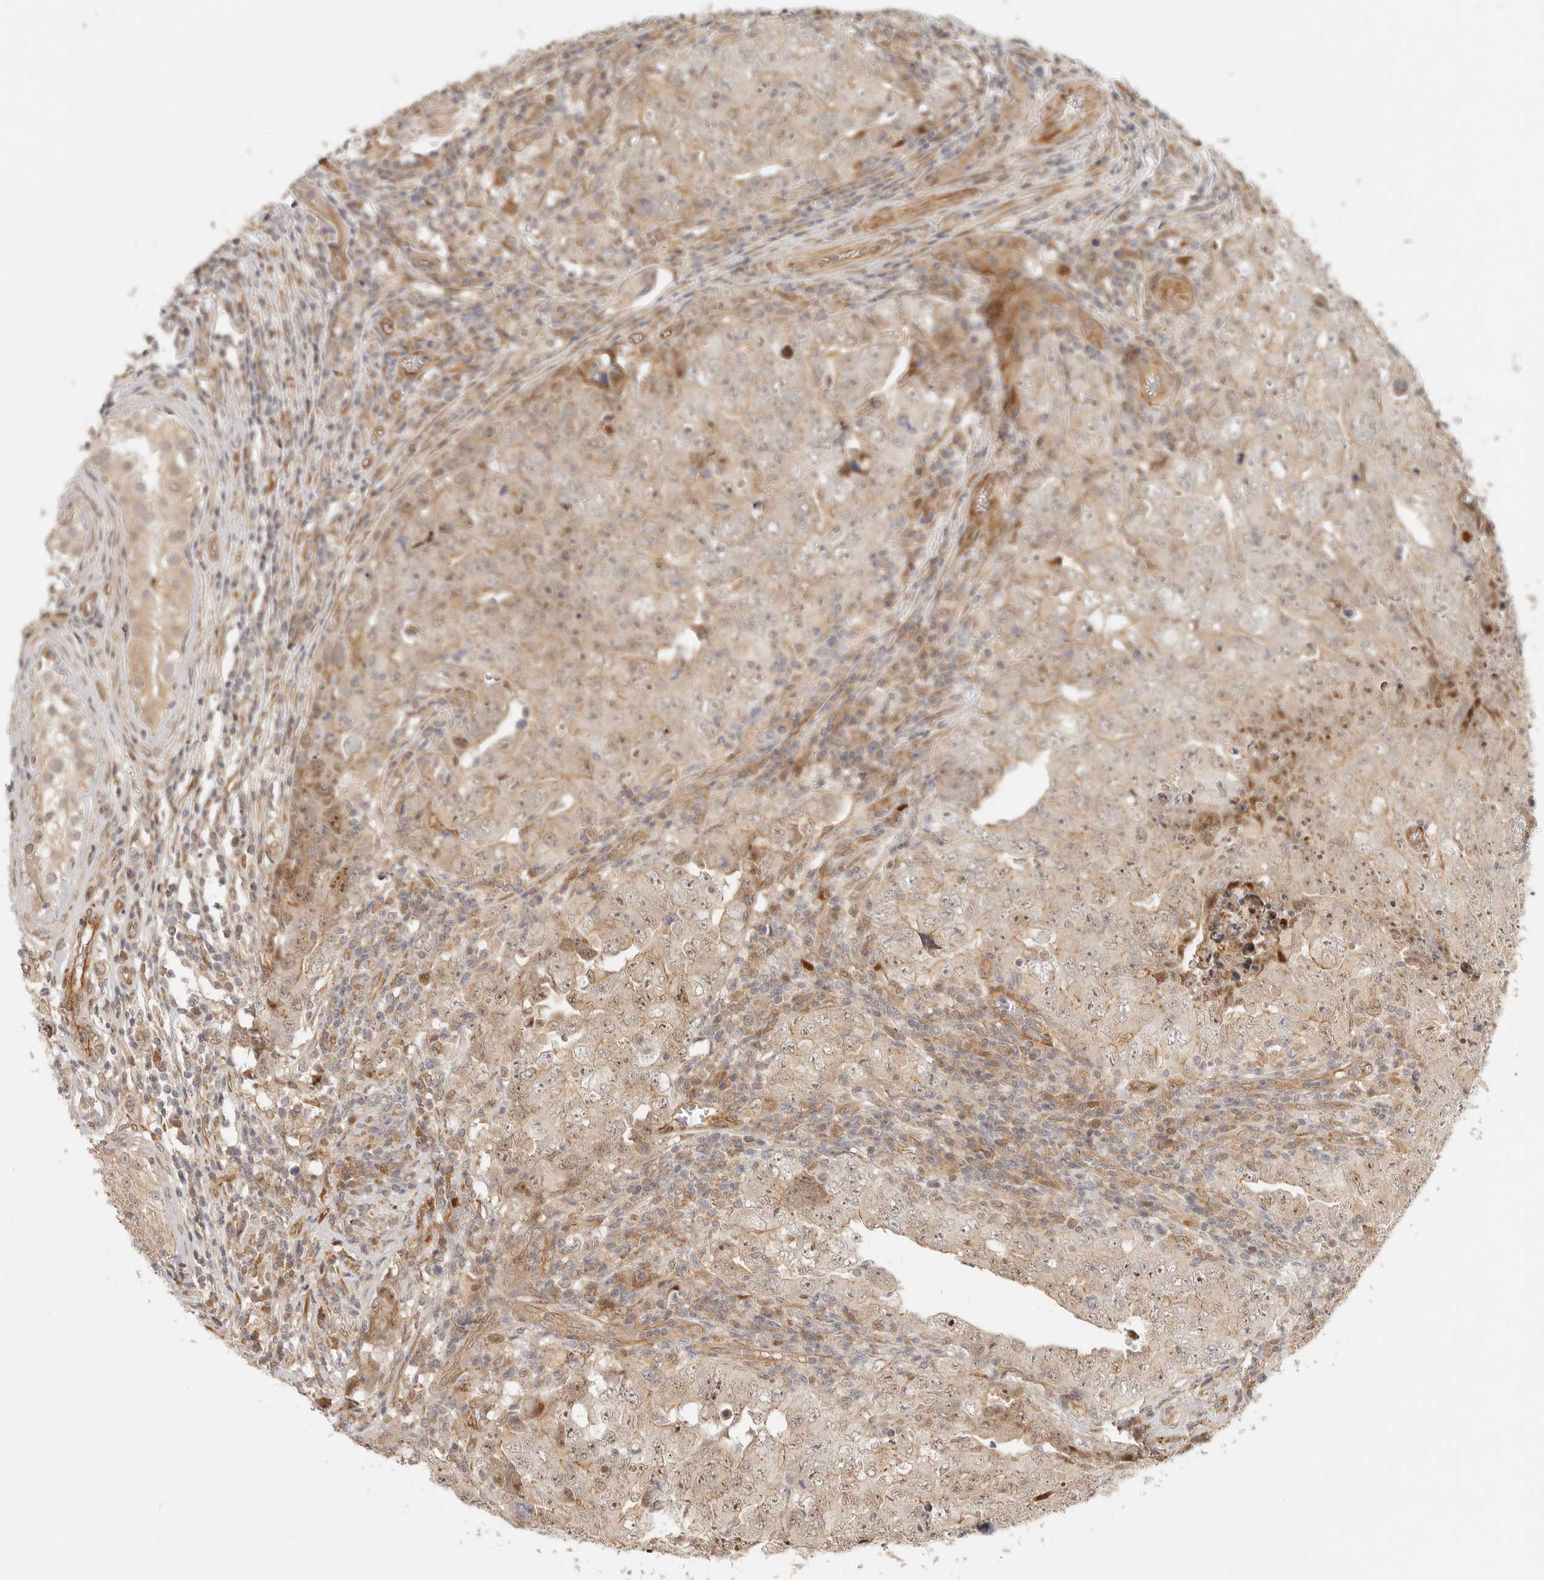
{"staining": {"intensity": "weak", "quantity": "<25%", "location": "cytoplasmic/membranous"}, "tissue": "testis cancer", "cell_type": "Tumor cells", "image_type": "cancer", "snomed": [{"axis": "morphology", "description": "Carcinoma, Embryonal, NOS"}, {"axis": "topography", "description": "Testis"}], "caption": "The micrograph reveals no staining of tumor cells in embryonal carcinoma (testis).", "gene": "TUFT1", "patient": {"sex": "male", "age": 26}}